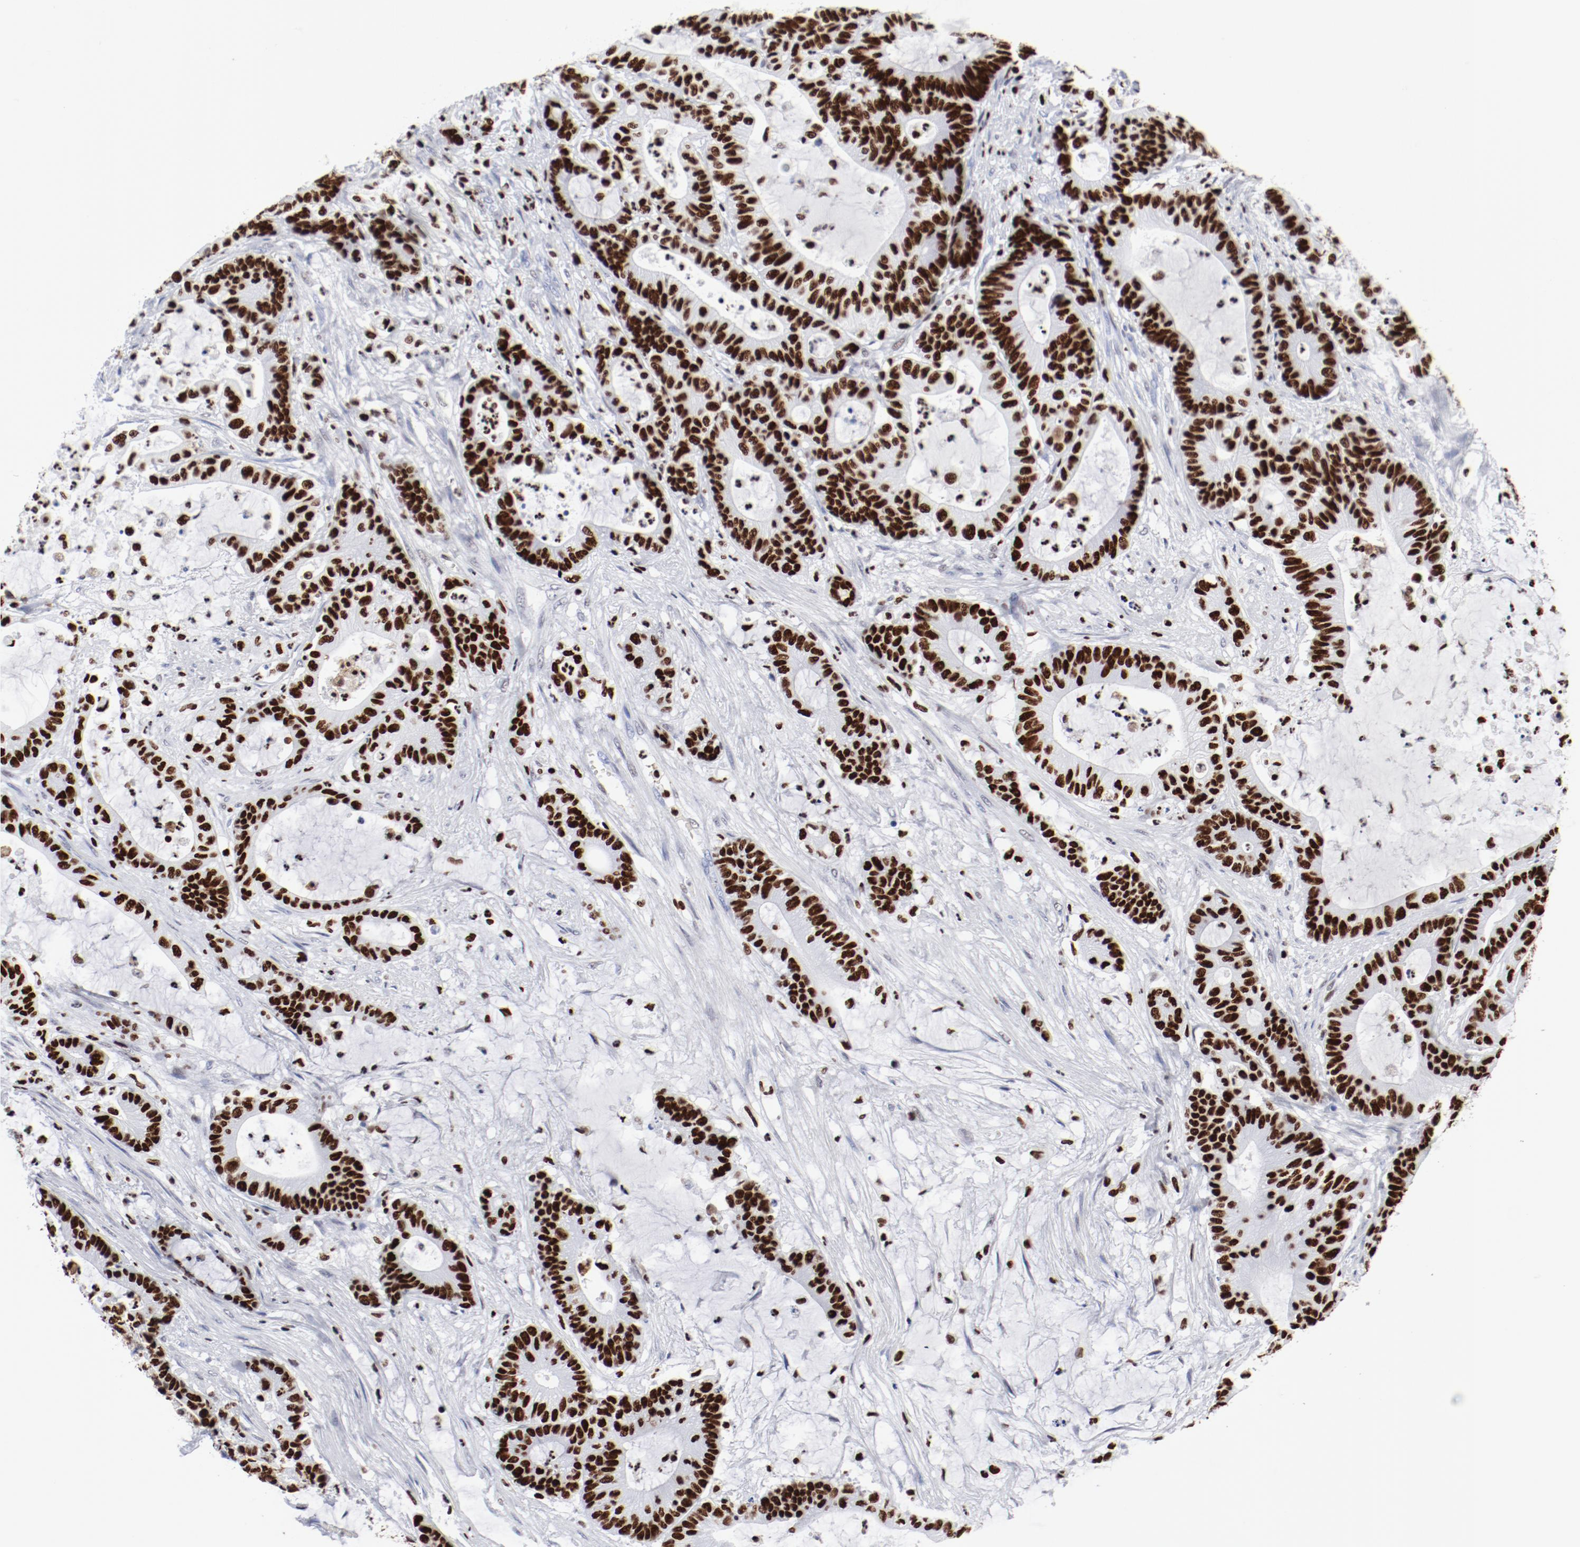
{"staining": {"intensity": "strong", "quantity": ">75%", "location": "nuclear"}, "tissue": "colorectal cancer", "cell_type": "Tumor cells", "image_type": "cancer", "snomed": [{"axis": "morphology", "description": "Adenocarcinoma, NOS"}, {"axis": "topography", "description": "Colon"}], "caption": "An immunohistochemistry image of neoplastic tissue is shown. Protein staining in brown highlights strong nuclear positivity in adenocarcinoma (colorectal) within tumor cells.", "gene": "SMARCC2", "patient": {"sex": "female", "age": 84}}